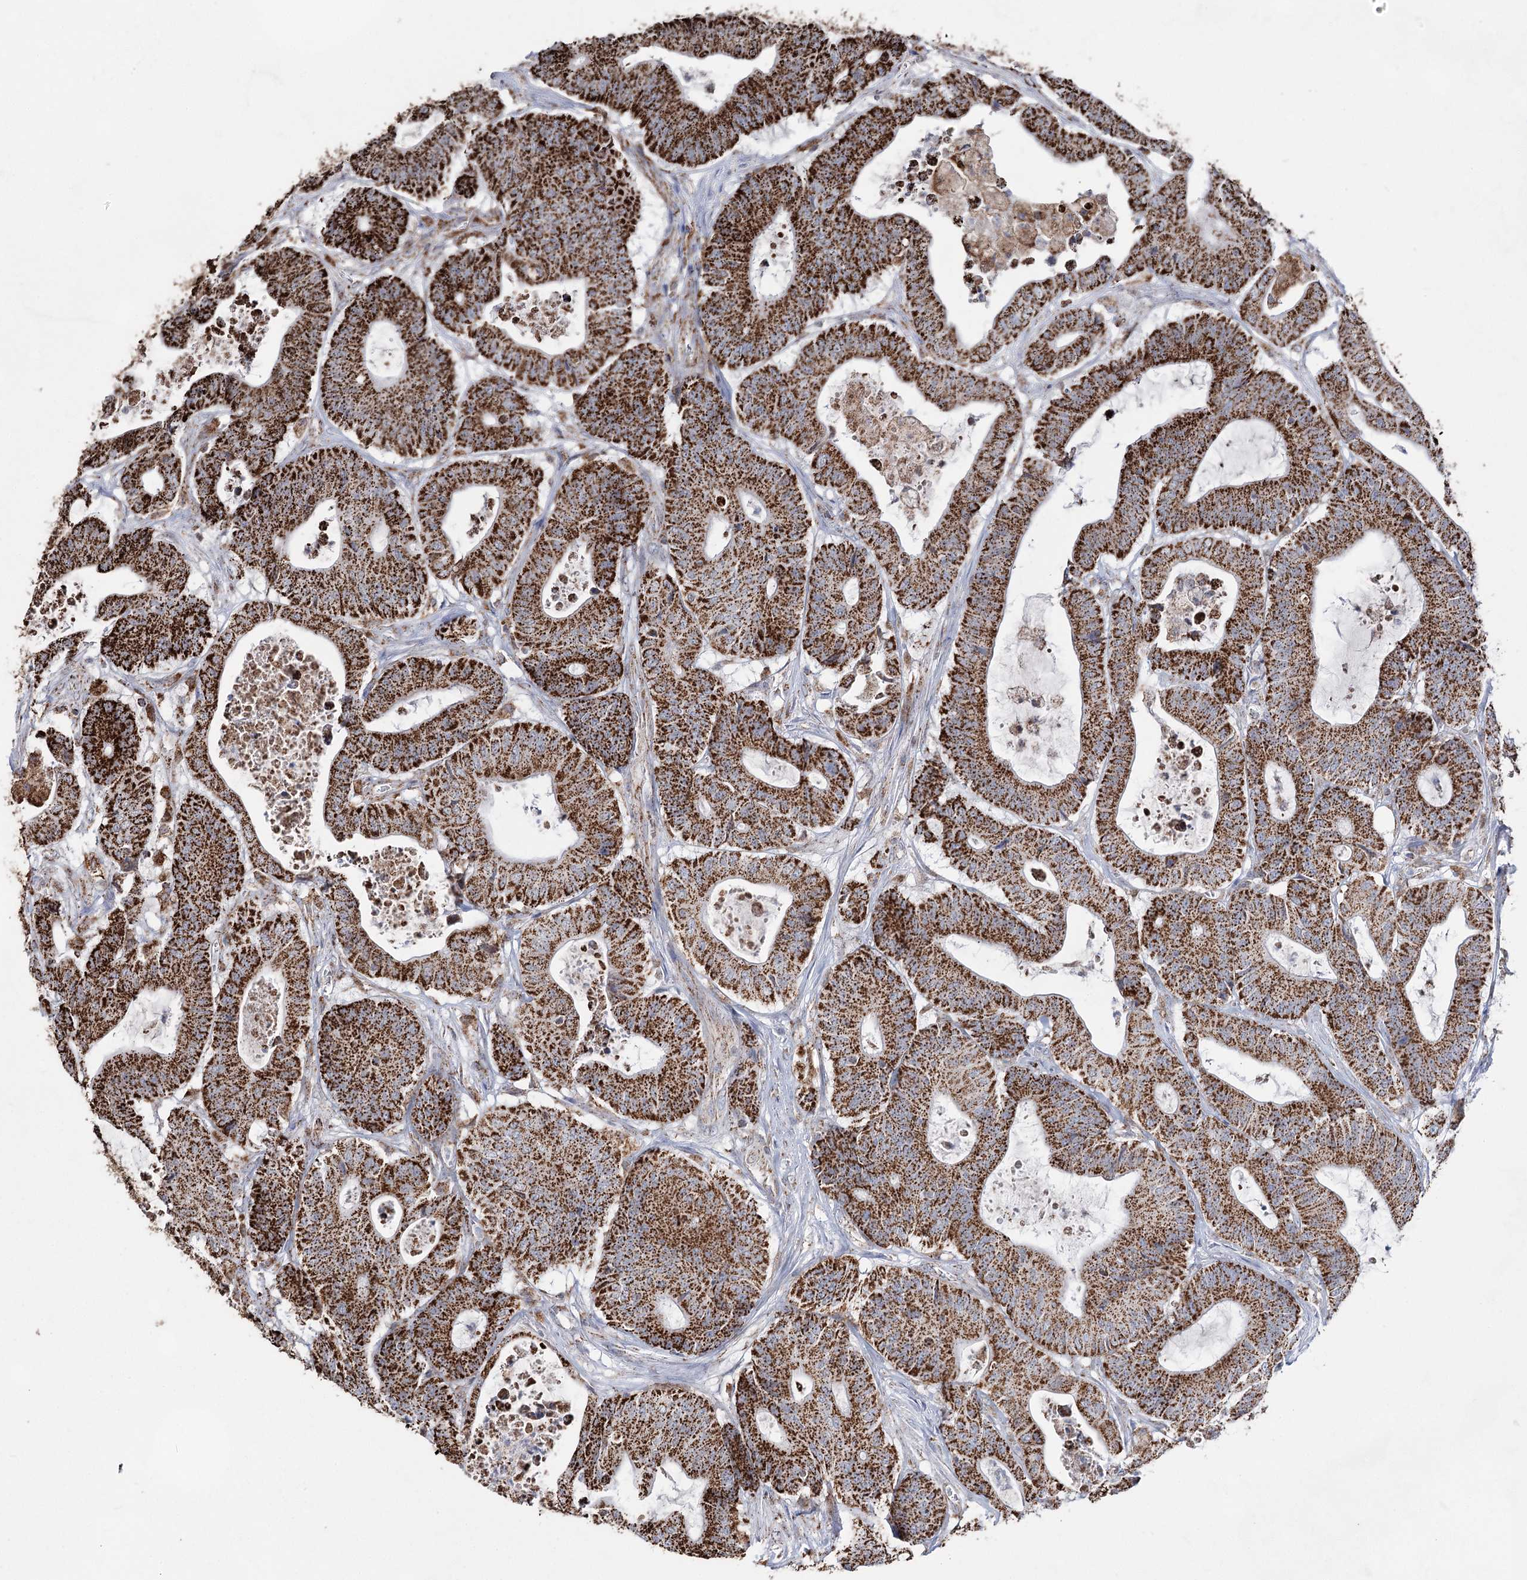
{"staining": {"intensity": "strong", "quantity": ">75%", "location": "cytoplasmic/membranous"}, "tissue": "colorectal cancer", "cell_type": "Tumor cells", "image_type": "cancer", "snomed": [{"axis": "morphology", "description": "Adenocarcinoma, NOS"}, {"axis": "topography", "description": "Colon"}], "caption": "Protein expression analysis of human colorectal cancer reveals strong cytoplasmic/membranous staining in about >75% of tumor cells. Using DAB (brown) and hematoxylin (blue) stains, captured at high magnification using brightfield microscopy.", "gene": "CWF19L1", "patient": {"sex": "female", "age": 84}}